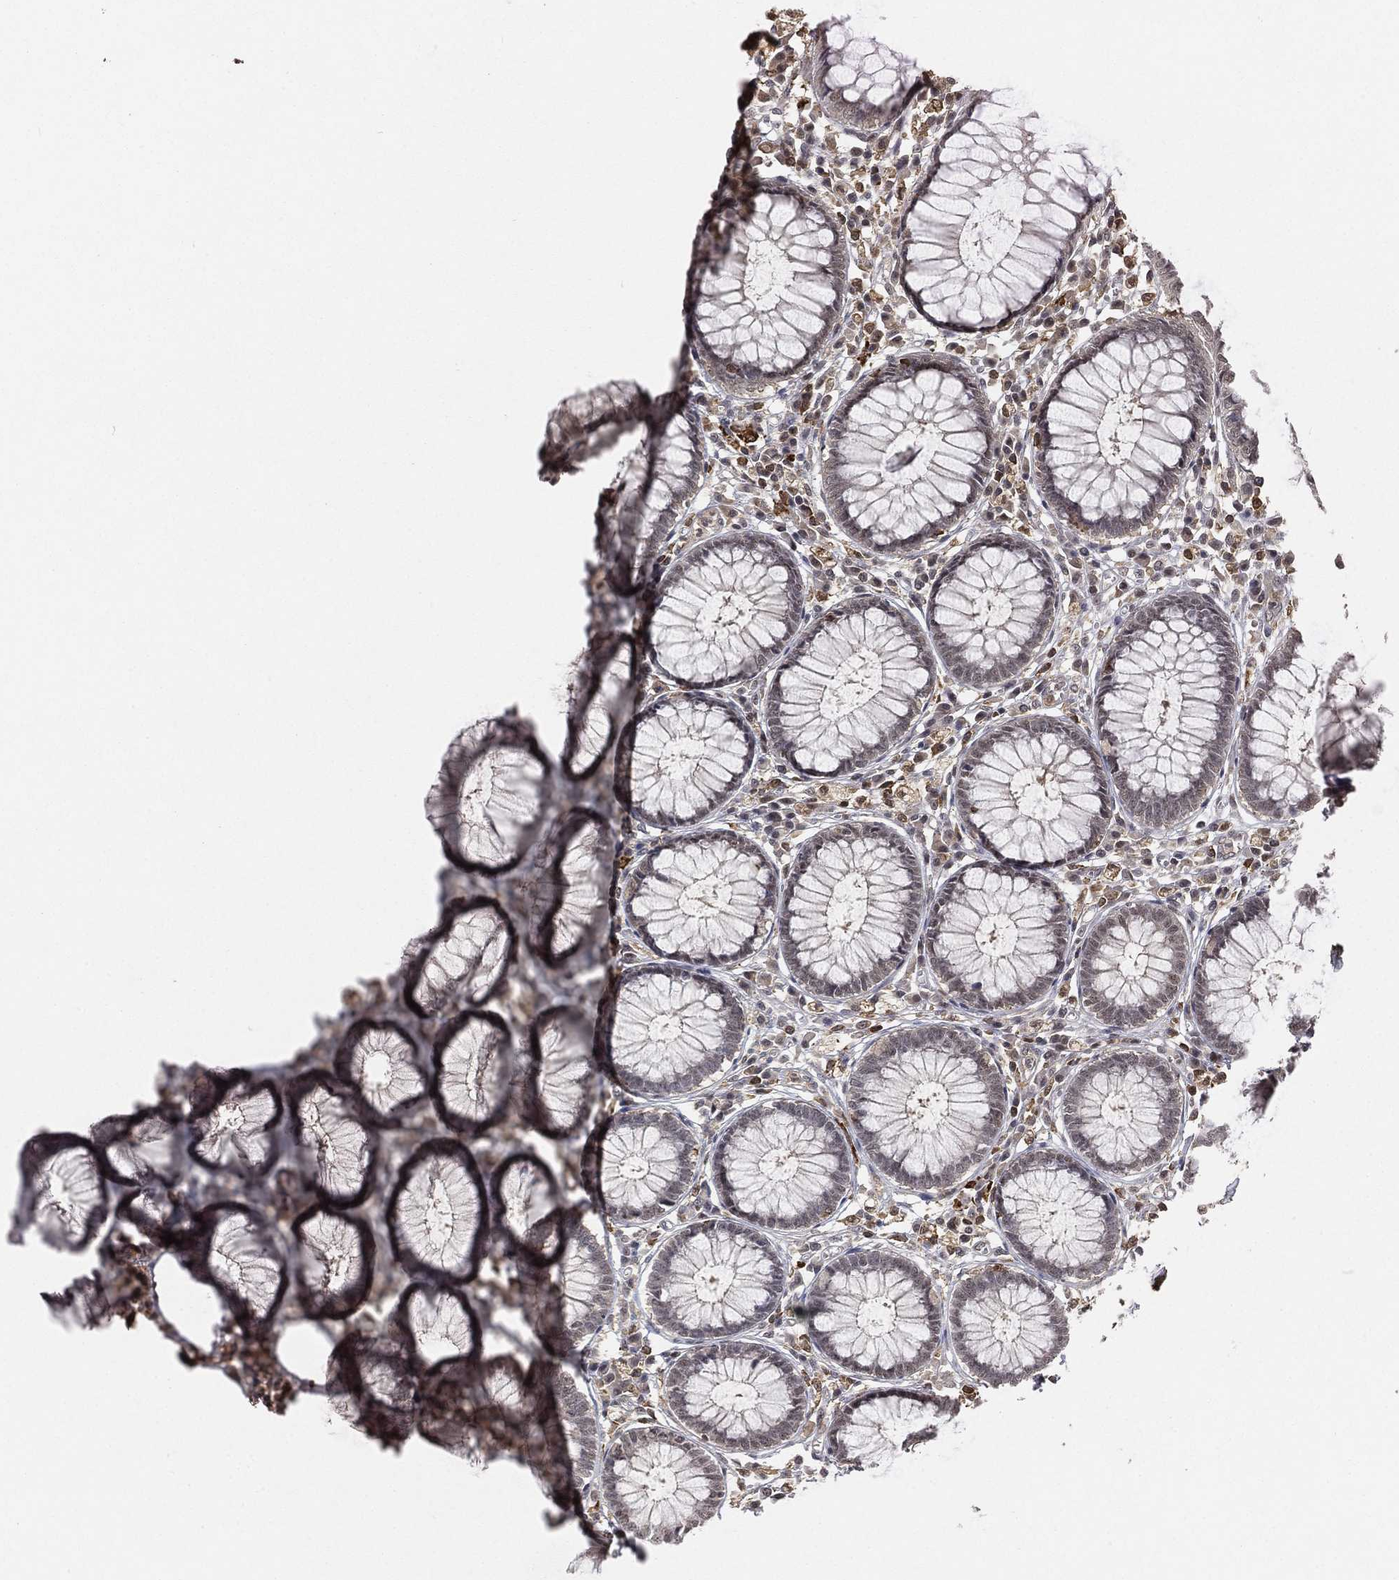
{"staining": {"intensity": "negative", "quantity": "none", "location": "none"}, "tissue": "colon", "cell_type": "Endothelial cells", "image_type": "normal", "snomed": [{"axis": "morphology", "description": "Normal tissue, NOS"}, {"axis": "topography", "description": "Colon"}], "caption": "DAB immunohistochemical staining of benign colon shows no significant expression in endothelial cells.", "gene": "WDR26", "patient": {"sex": "male", "age": 65}}